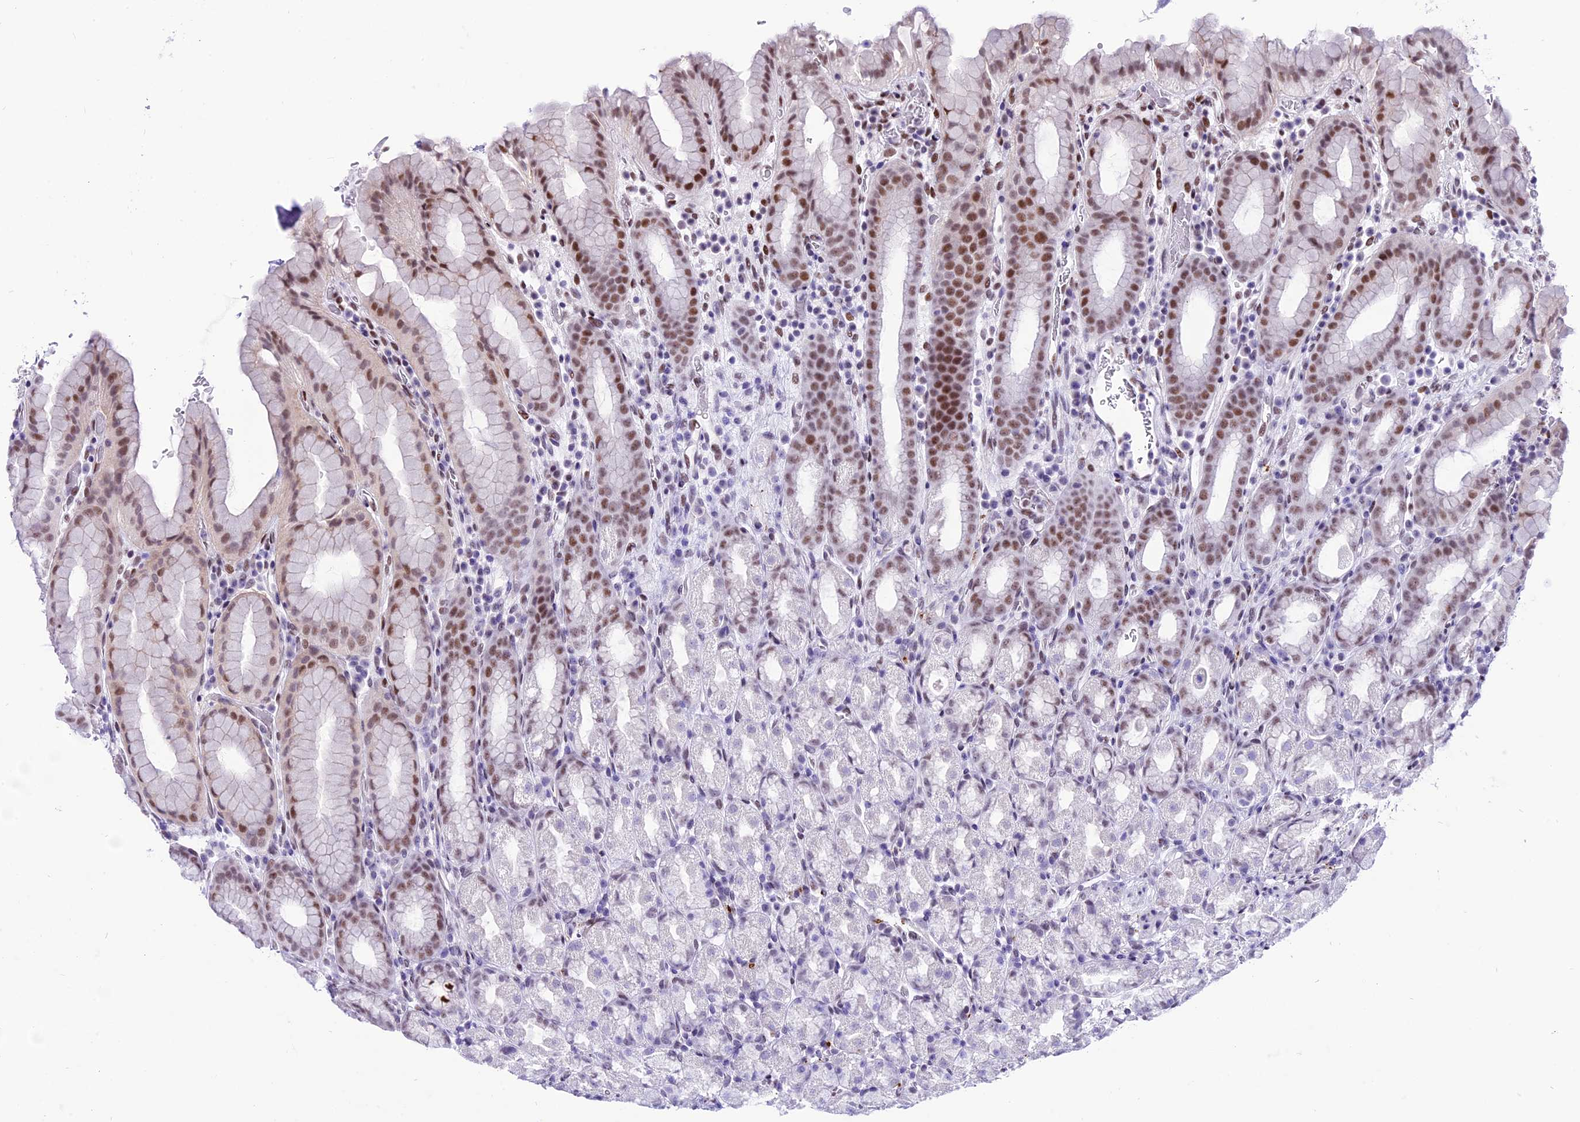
{"staining": {"intensity": "strong", "quantity": "<25%", "location": "nuclear"}, "tissue": "stomach", "cell_type": "Glandular cells", "image_type": "normal", "snomed": [{"axis": "morphology", "description": "Normal tissue, NOS"}, {"axis": "topography", "description": "Stomach, upper"}, {"axis": "topography", "description": "Stomach, lower"}, {"axis": "topography", "description": "Small intestine"}], "caption": "Normal stomach displays strong nuclear staining in about <25% of glandular cells, visualized by immunohistochemistry. The staining was performed using DAB, with brown indicating positive protein expression. Nuclei are stained blue with hematoxylin.", "gene": "RPS6KB1", "patient": {"sex": "male", "age": 68}}